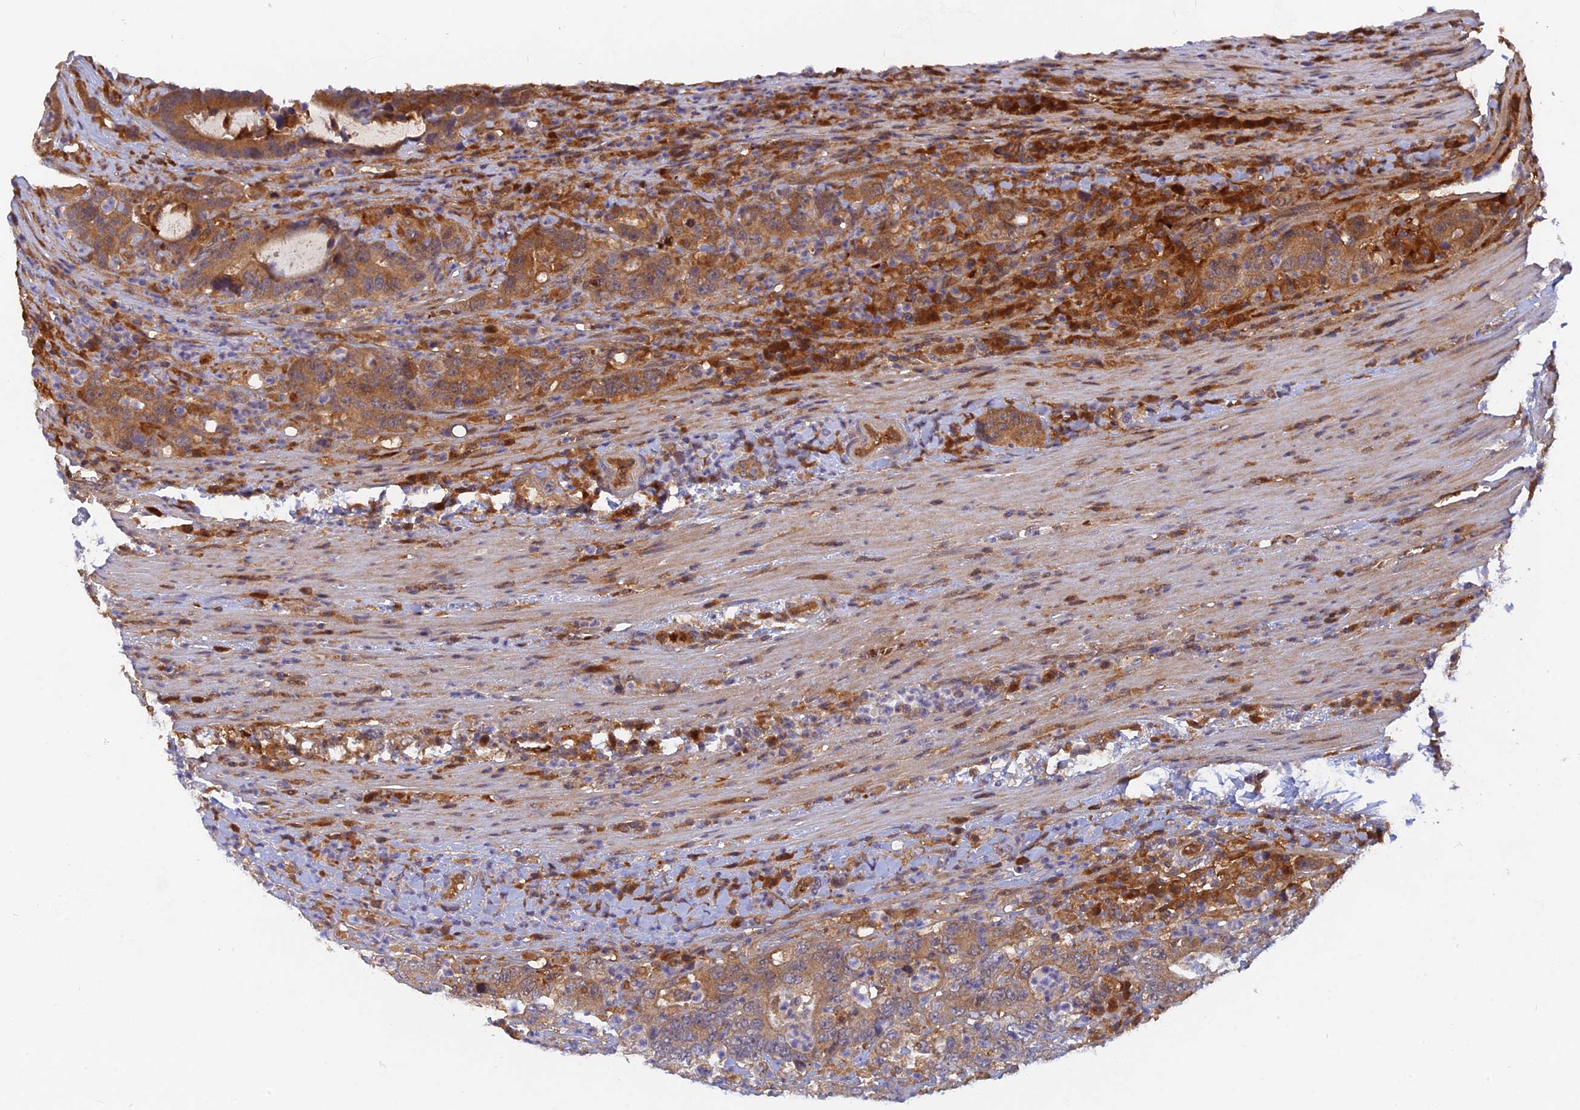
{"staining": {"intensity": "moderate", "quantity": ">75%", "location": "cytoplasmic/membranous"}, "tissue": "colorectal cancer", "cell_type": "Tumor cells", "image_type": "cancer", "snomed": [{"axis": "morphology", "description": "Adenocarcinoma, NOS"}, {"axis": "topography", "description": "Colon"}], "caption": "About >75% of tumor cells in human colorectal adenocarcinoma display moderate cytoplasmic/membranous protein staining as visualized by brown immunohistochemical staining.", "gene": "ARL2BP", "patient": {"sex": "female", "age": 75}}